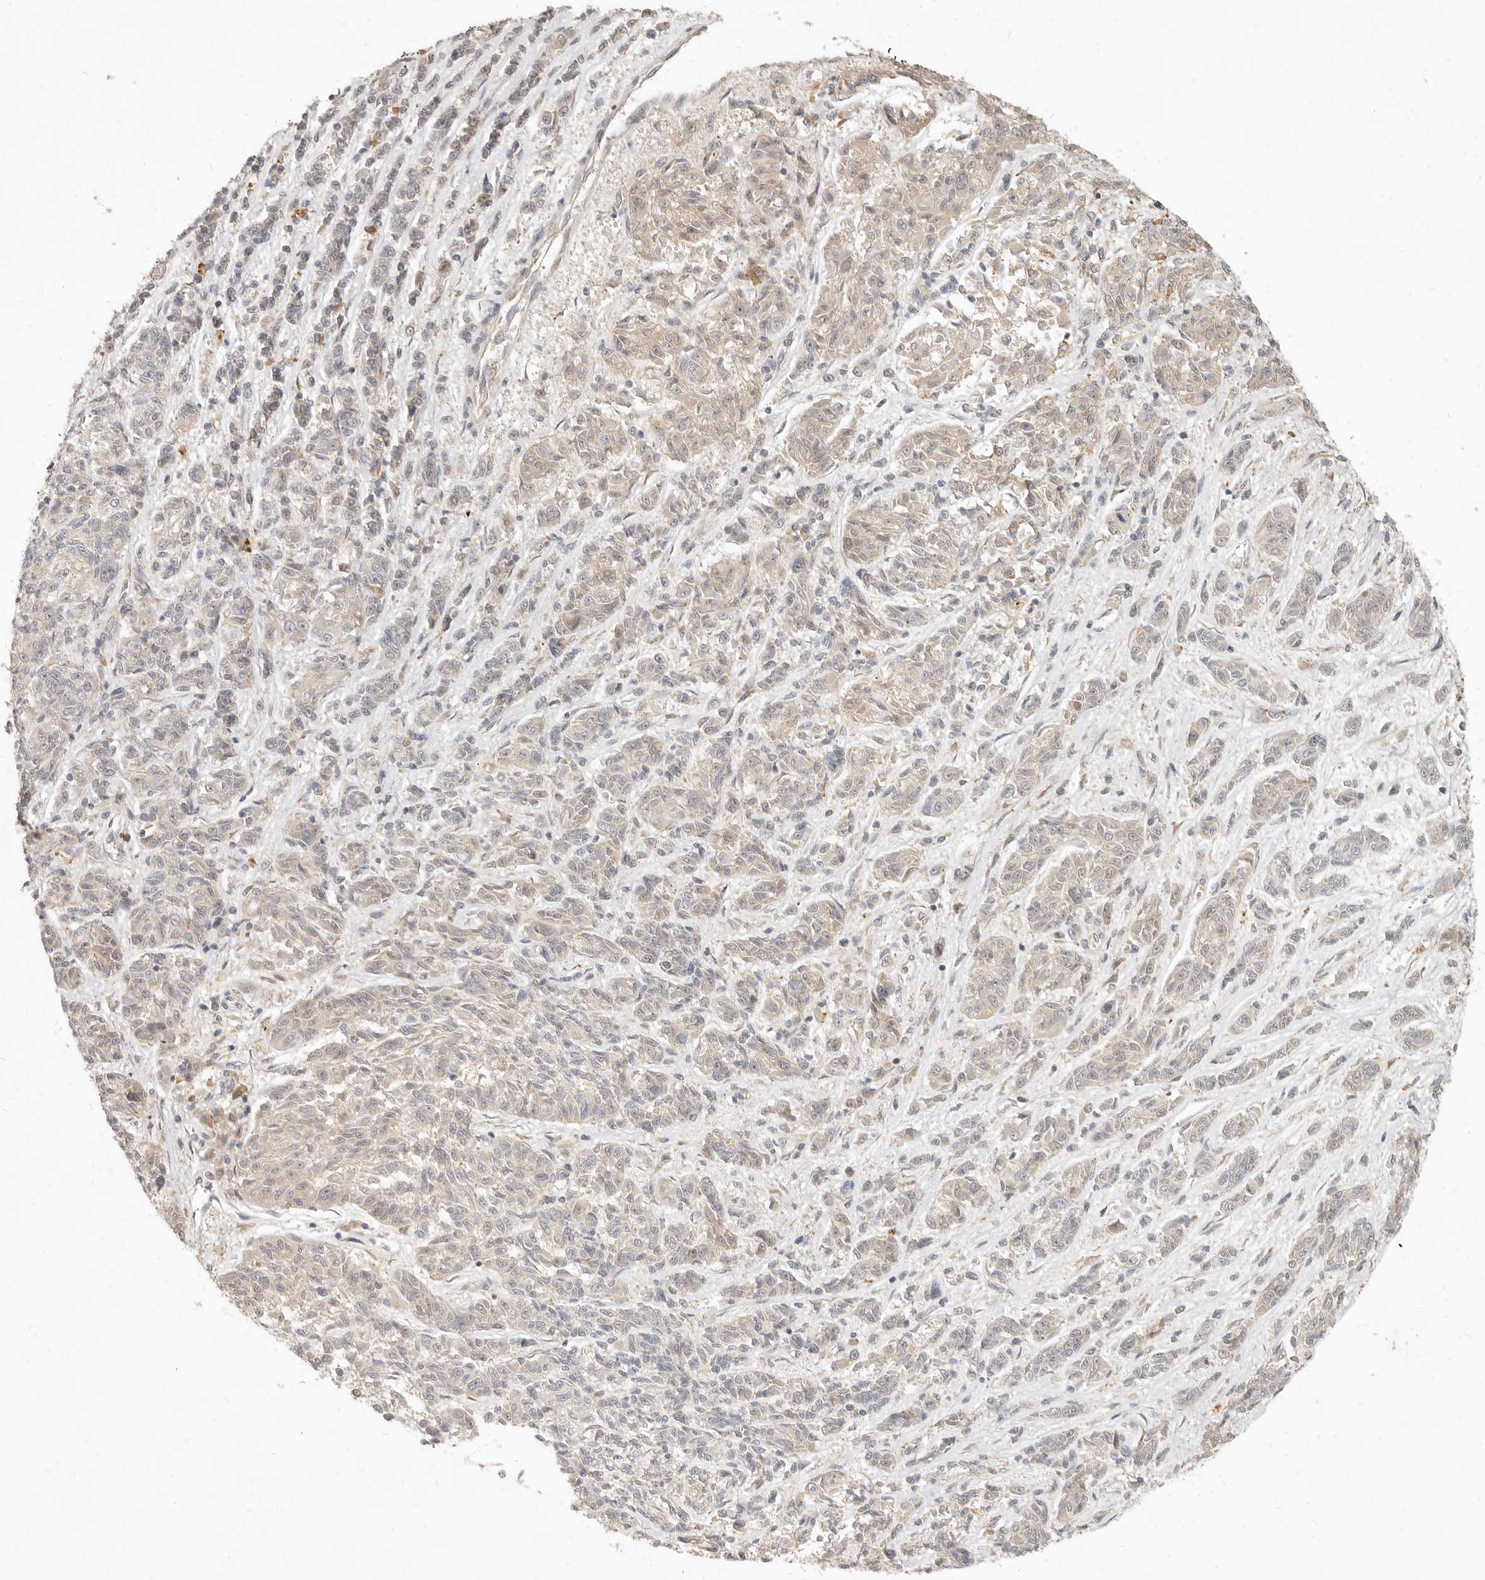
{"staining": {"intensity": "weak", "quantity": "<25%", "location": "cytoplasmic/membranous"}, "tissue": "melanoma", "cell_type": "Tumor cells", "image_type": "cancer", "snomed": [{"axis": "morphology", "description": "Malignant melanoma, NOS"}, {"axis": "topography", "description": "Skin"}], "caption": "A histopathology image of melanoma stained for a protein displays no brown staining in tumor cells.", "gene": "UBXN11", "patient": {"sex": "male", "age": 53}}